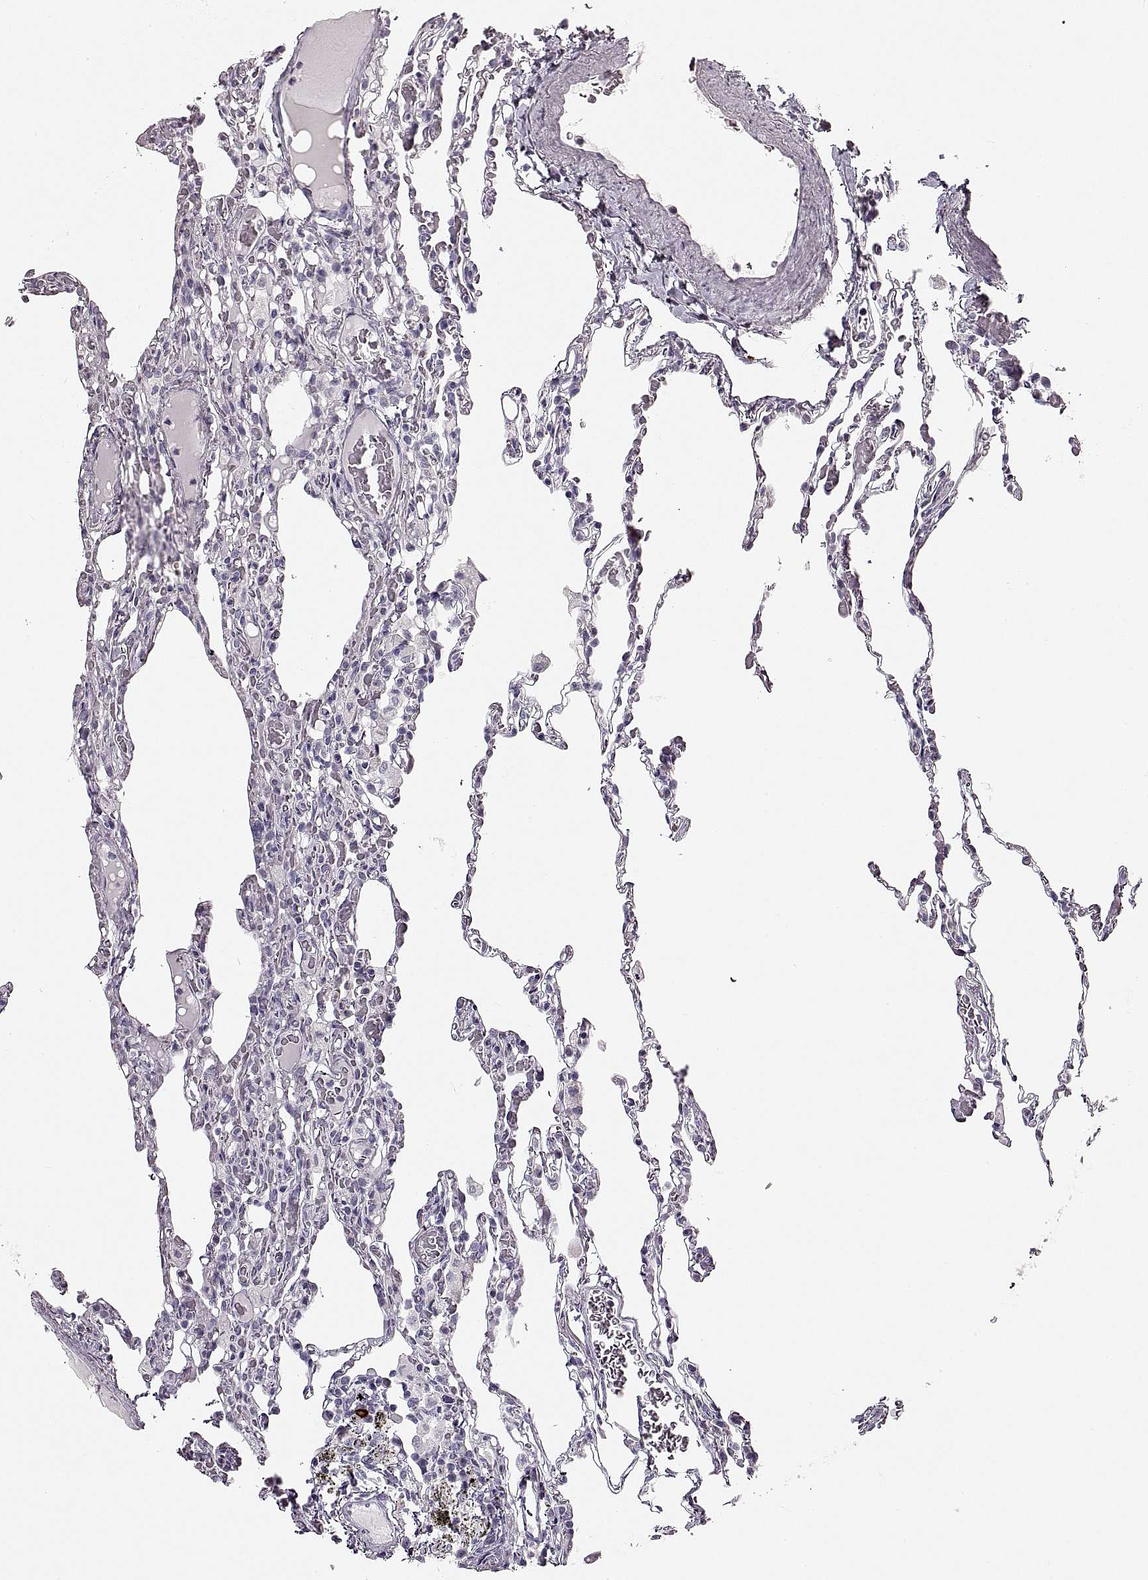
{"staining": {"intensity": "negative", "quantity": "none", "location": "none"}, "tissue": "lung", "cell_type": "Alveolar cells", "image_type": "normal", "snomed": [{"axis": "morphology", "description": "Normal tissue, NOS"}, {"axis": "topography", "description": "Lung"}], "caption": "Human lung stained for a protein using immunohistochemistry (IHC) exhibits no staining in alveolar cells.", "gene": "CNTN1", "patient": {"sex": "female", "age": 43}}